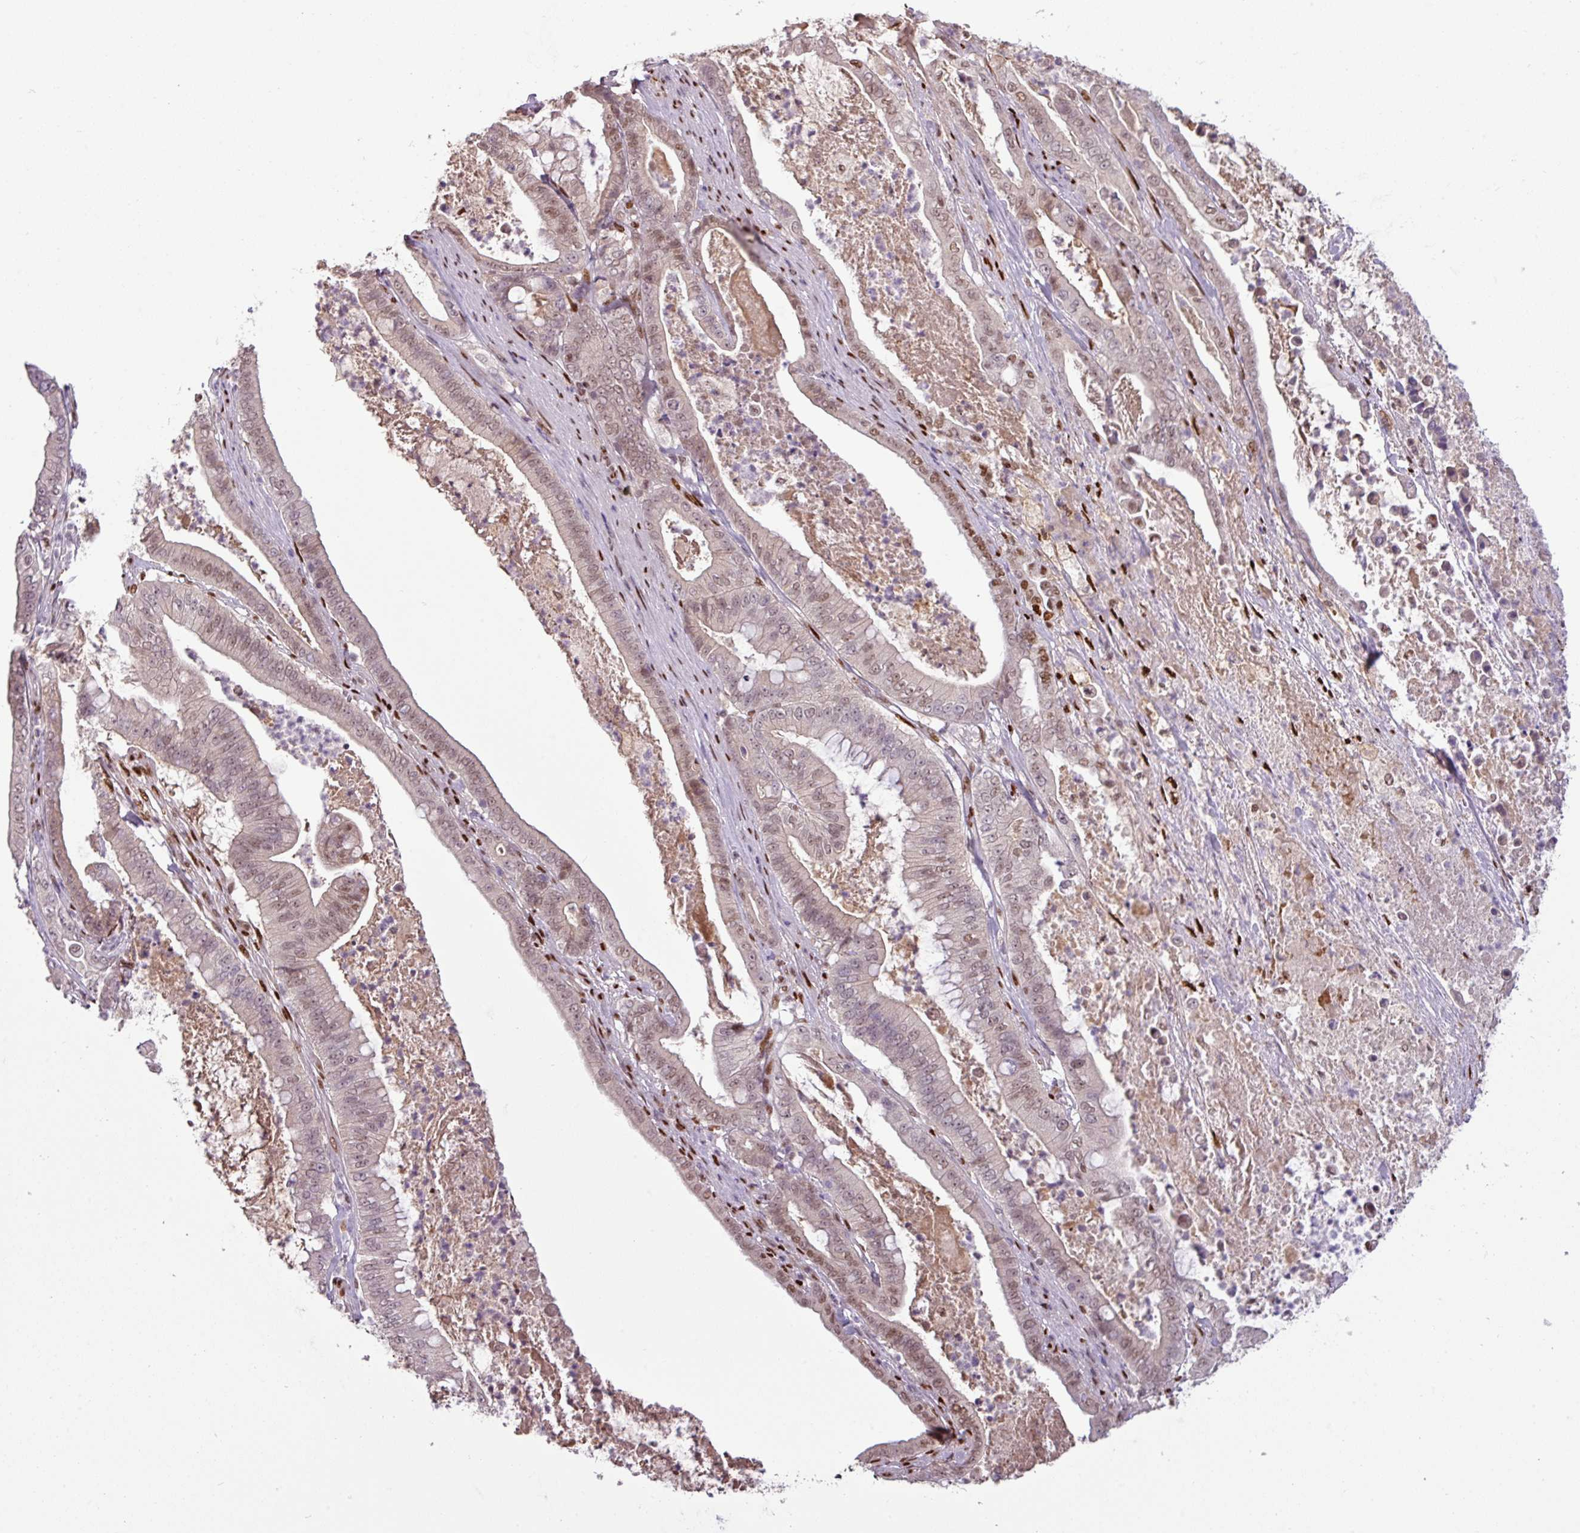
{"staining": {"intensity": "weak", "quantity": ">75%", "location": "nuclear"}, "tissue": "pancreatic cancer", "cell_type": "Tumor cells", "image_type": "cancer", "snomed": [{"axis": "morphology", "description": "Adenocarcinoma, NOS"}, {"axis": "topography", "description": "Pancreas"}], "caption": "Immunohistochemical staining of pancreatic adenocarcinoma exhibits weak nuclear protein positivity in about >75% of tumor cells.", "gene": "IRF2BPL", "patient": {"sex": "male", "age": 71}}